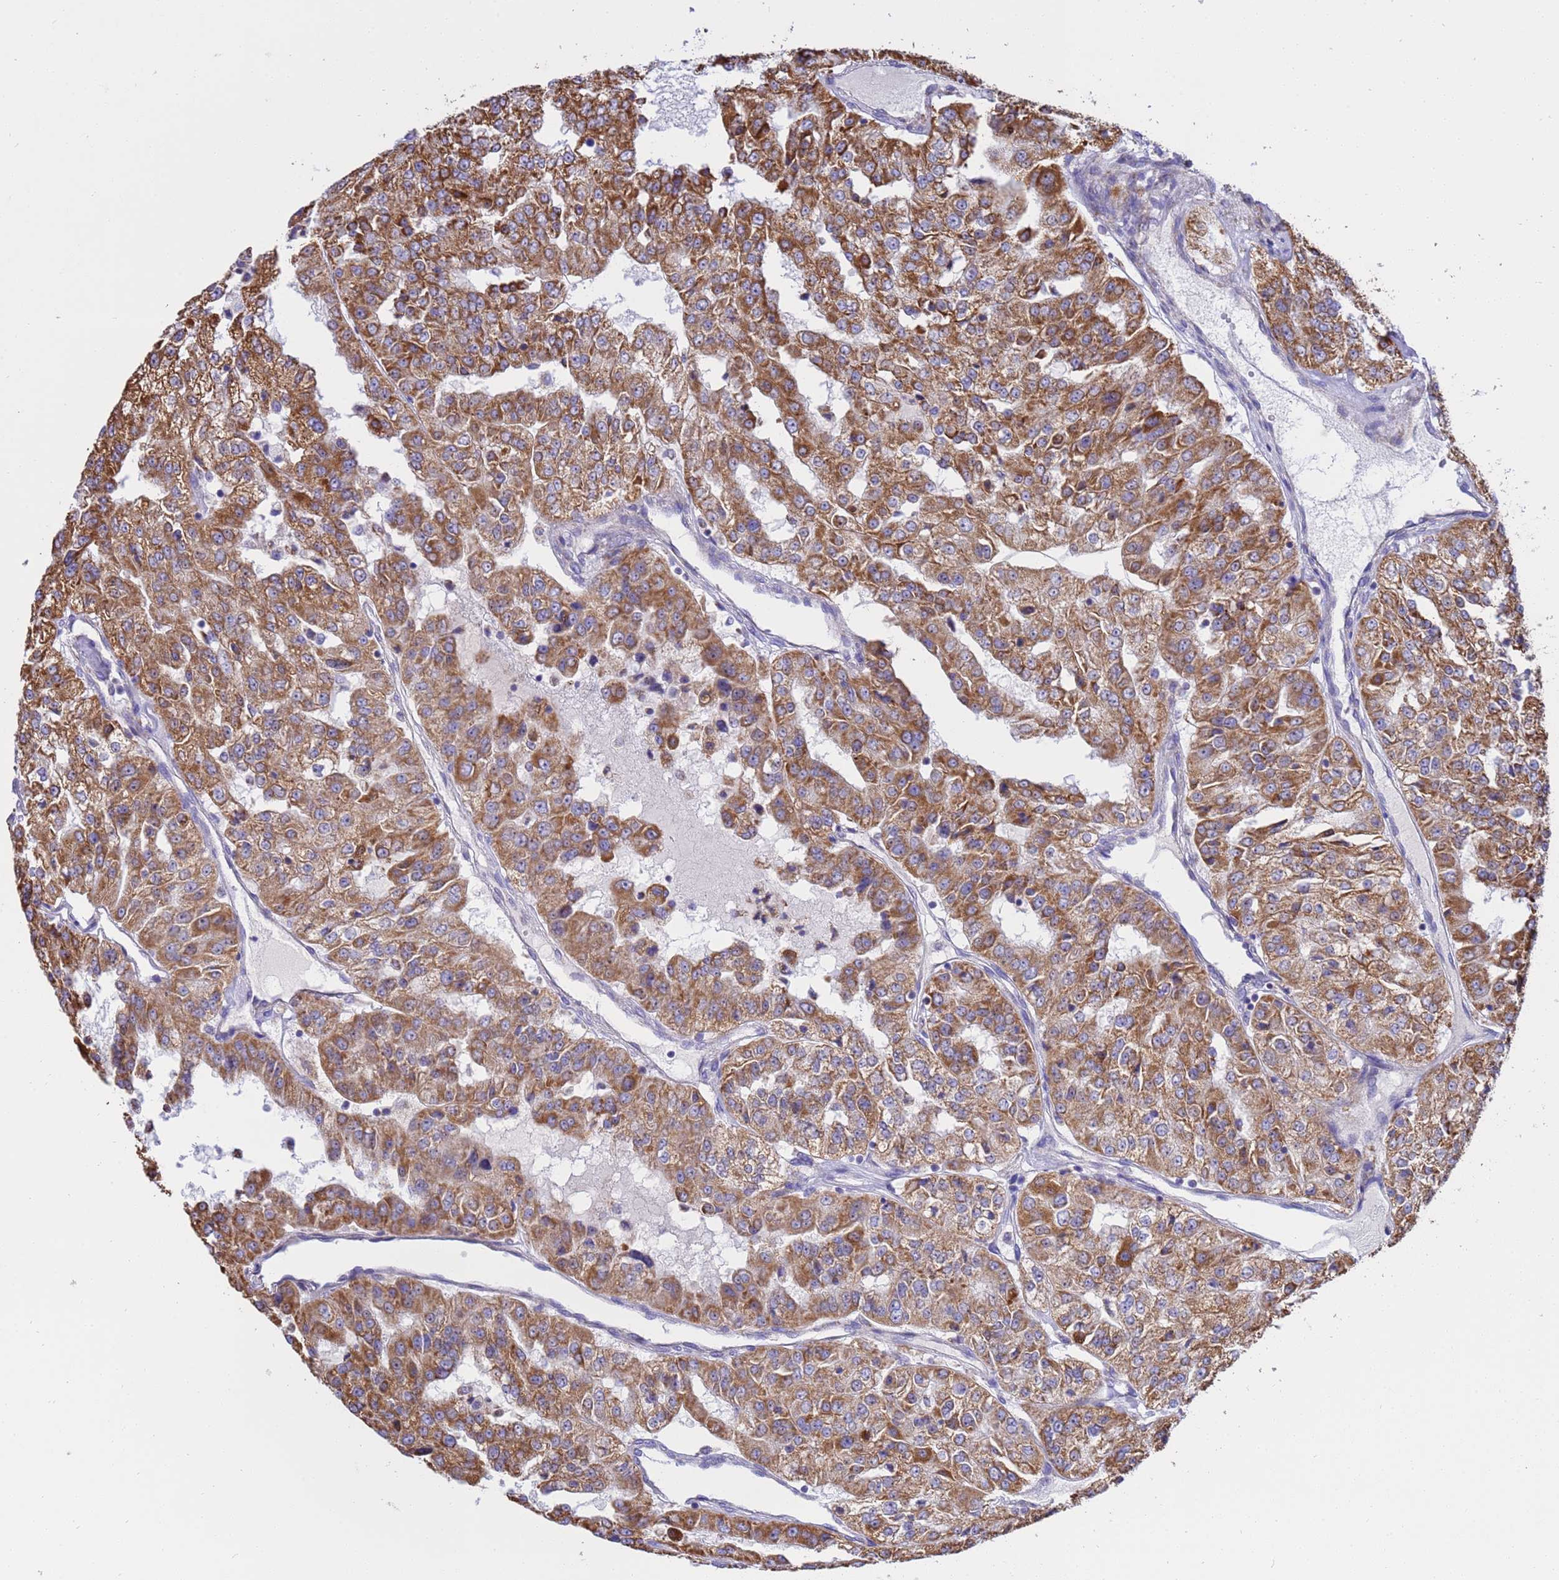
{"staining": {"intensity": "moderate", "quantity": ">75%", "location": "cytoplasmic/membranous"}, "tissue": "renal cancer", "cell_type": "Tumor cells", "image_type": "cancer", "snomed": [{"axis": "morphology", "description": "Adenocarcinoma, NOS"}, {"axis": "topography", "description": "Kidney"}], "caption": "Immunohistochemistry (IHC) histopathology image of neoplastic tissue: adenocarcinoma (renal) stained using immunohistochemistry exhibits medium levels of moderate protein expression localized specifically in the cytoplasmic/membranous of tumor cells, appearing as a cytoplasmic/membranous brown color.", "gene": "RNF165", "patient": {"sex": "female", "age": 63}}